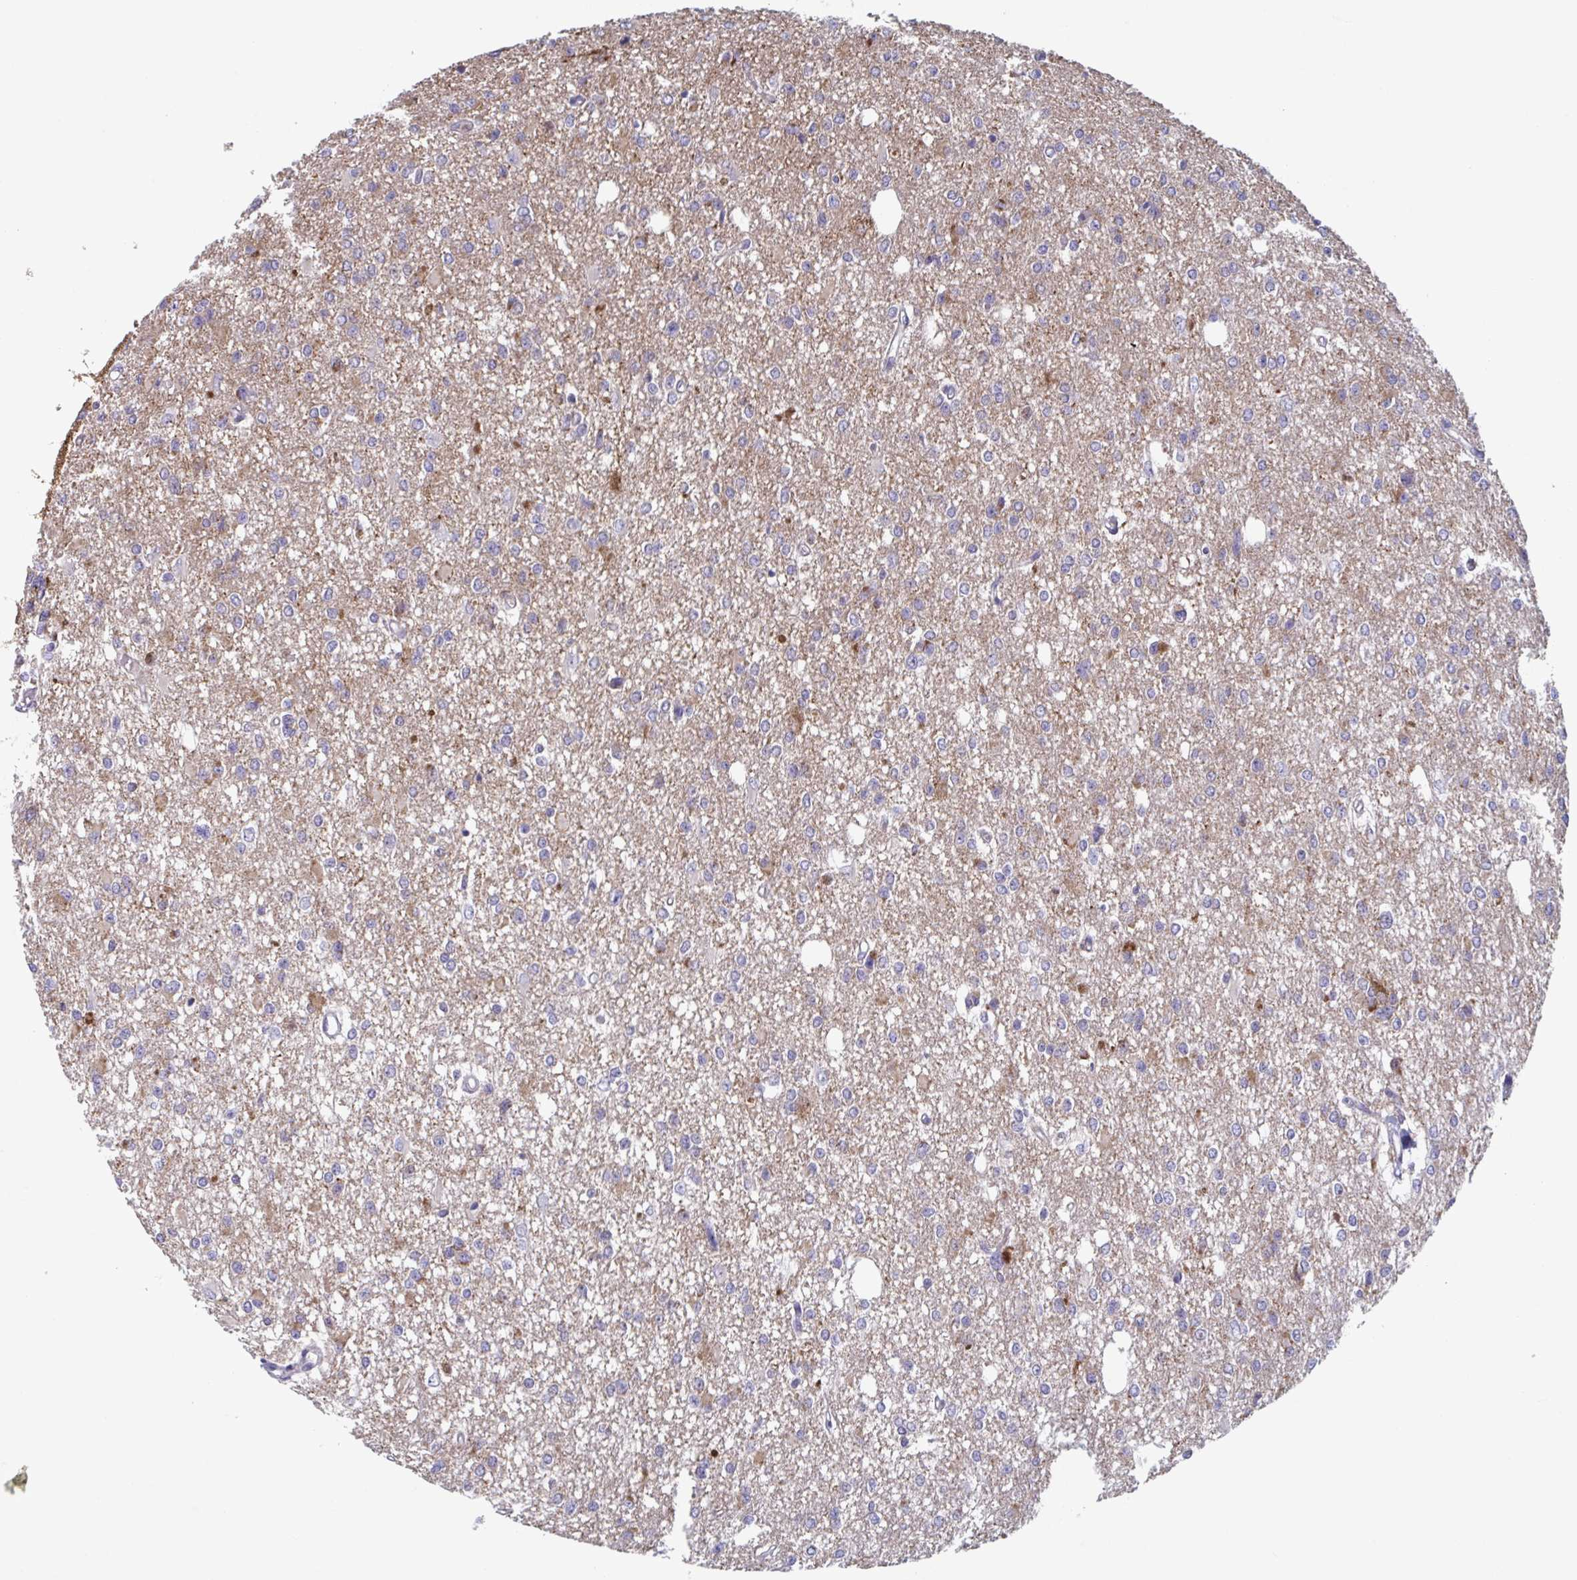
{"staining": {"intensity": "negative", "quantity": "none", "location": "none"}, "tissue": "glioma", "cell_type": "Tumor cells", "image_type": "cancer", "snomed": [{"axis": "morphology", "description": "Glioma, malignant, Low grade"}, {"axis": "topography", "description": "Brain"}], "caption": "Human malignant low-grade glioma stained for a protein using immunohistochemistry reveals no staining in tumor cells.", "gene": "NIPSNAP1", "patient": {"sex": "male", "age": 26}}